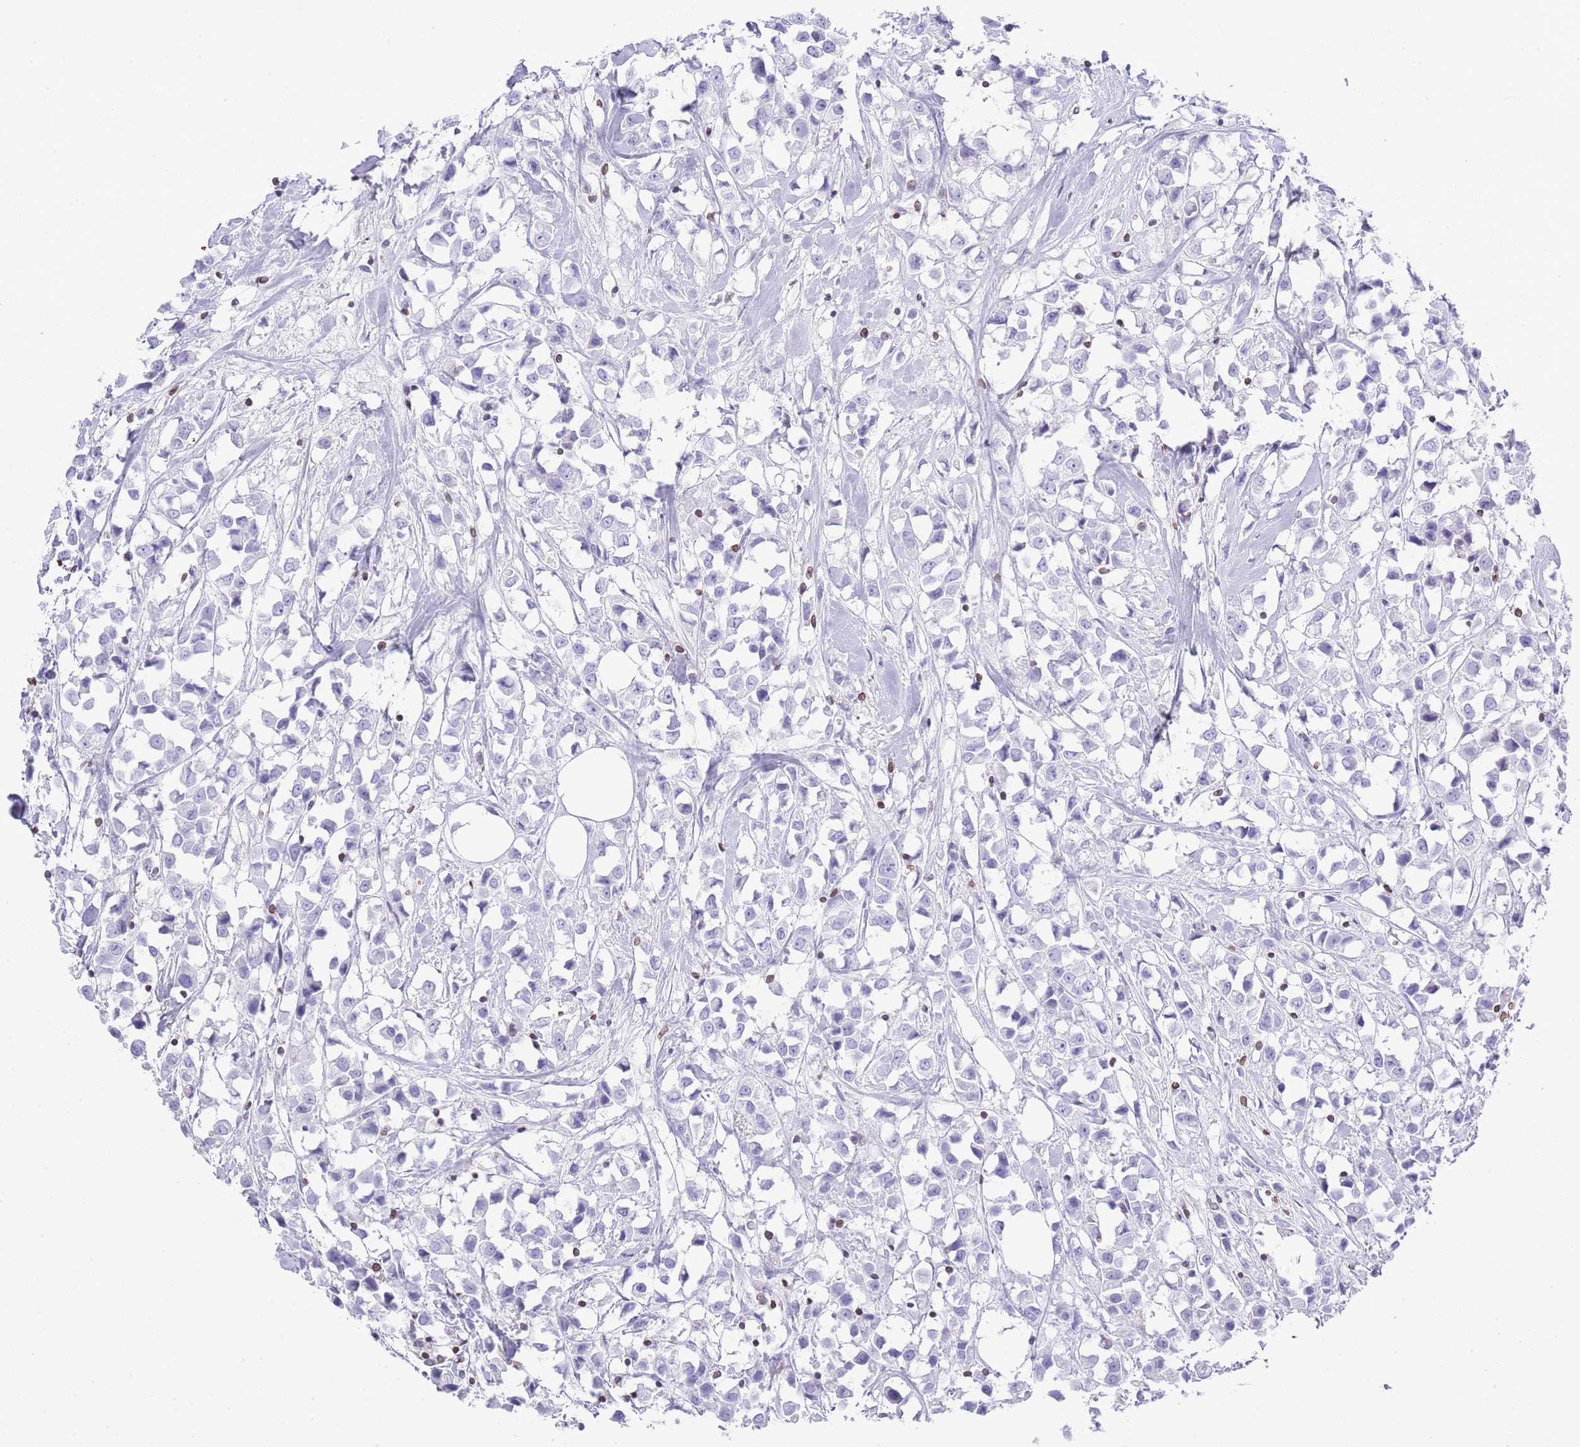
{"staining": {"intensity": "negative", "quantity": "none", "location": "none"}, "tissue": "breast cancer", "cell_type": "Tumor cells", "image_type": "cancer", "snomed": [{"axis": "morphology", "description": "Duct carcinoma"}, {"axis": "topography", "description": "Breast"}], "caption": "There is no significant positivity in tumor cells of breast cancer (infiltrating ductal carcinoma). The staining is performed using DAB brown chromogen with nuclei counter-stained in using hematoxylin.", "gene": "LBR", "patient": {"sex": "female", "age": 61}}